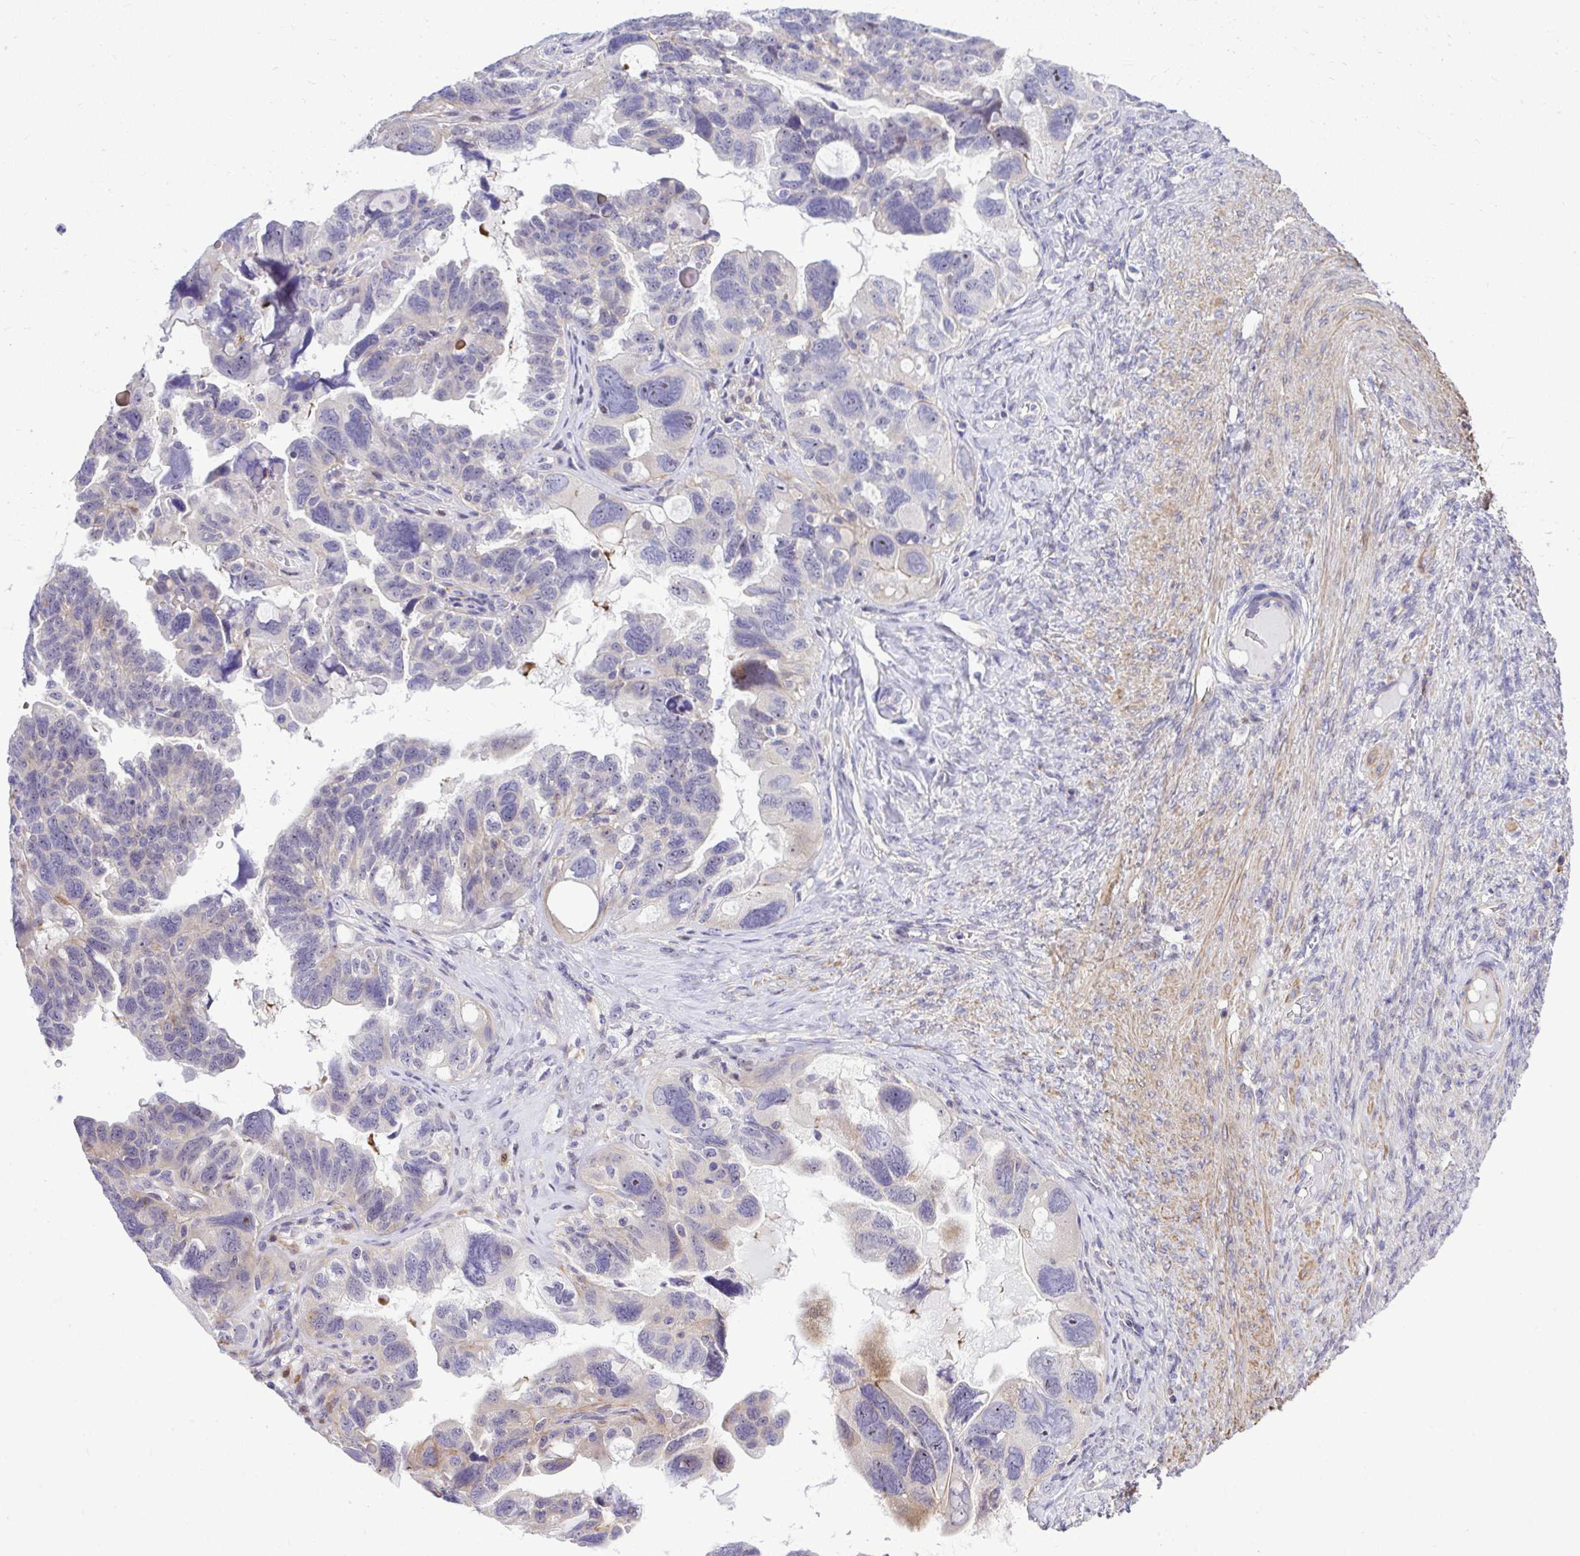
{"staining": {"intensity": "negative", "quantity": "none", "location": "none"}, "tissue": "ovarian cancer", "cell_type": "Tumor cells", "image_type": "cancer", "snomed": [{"axis": "morphology", "description": "Cystadenocarcinoma, serous, NOS"}, {"axis": "topography", "description": "Ovary"}], "caption": "The micrograph shows no staining of tumor cells in ovarian serous cystadenocarcinoma.", "gene": "GRK4", "patient": {"sex": "female", "age": 60}}